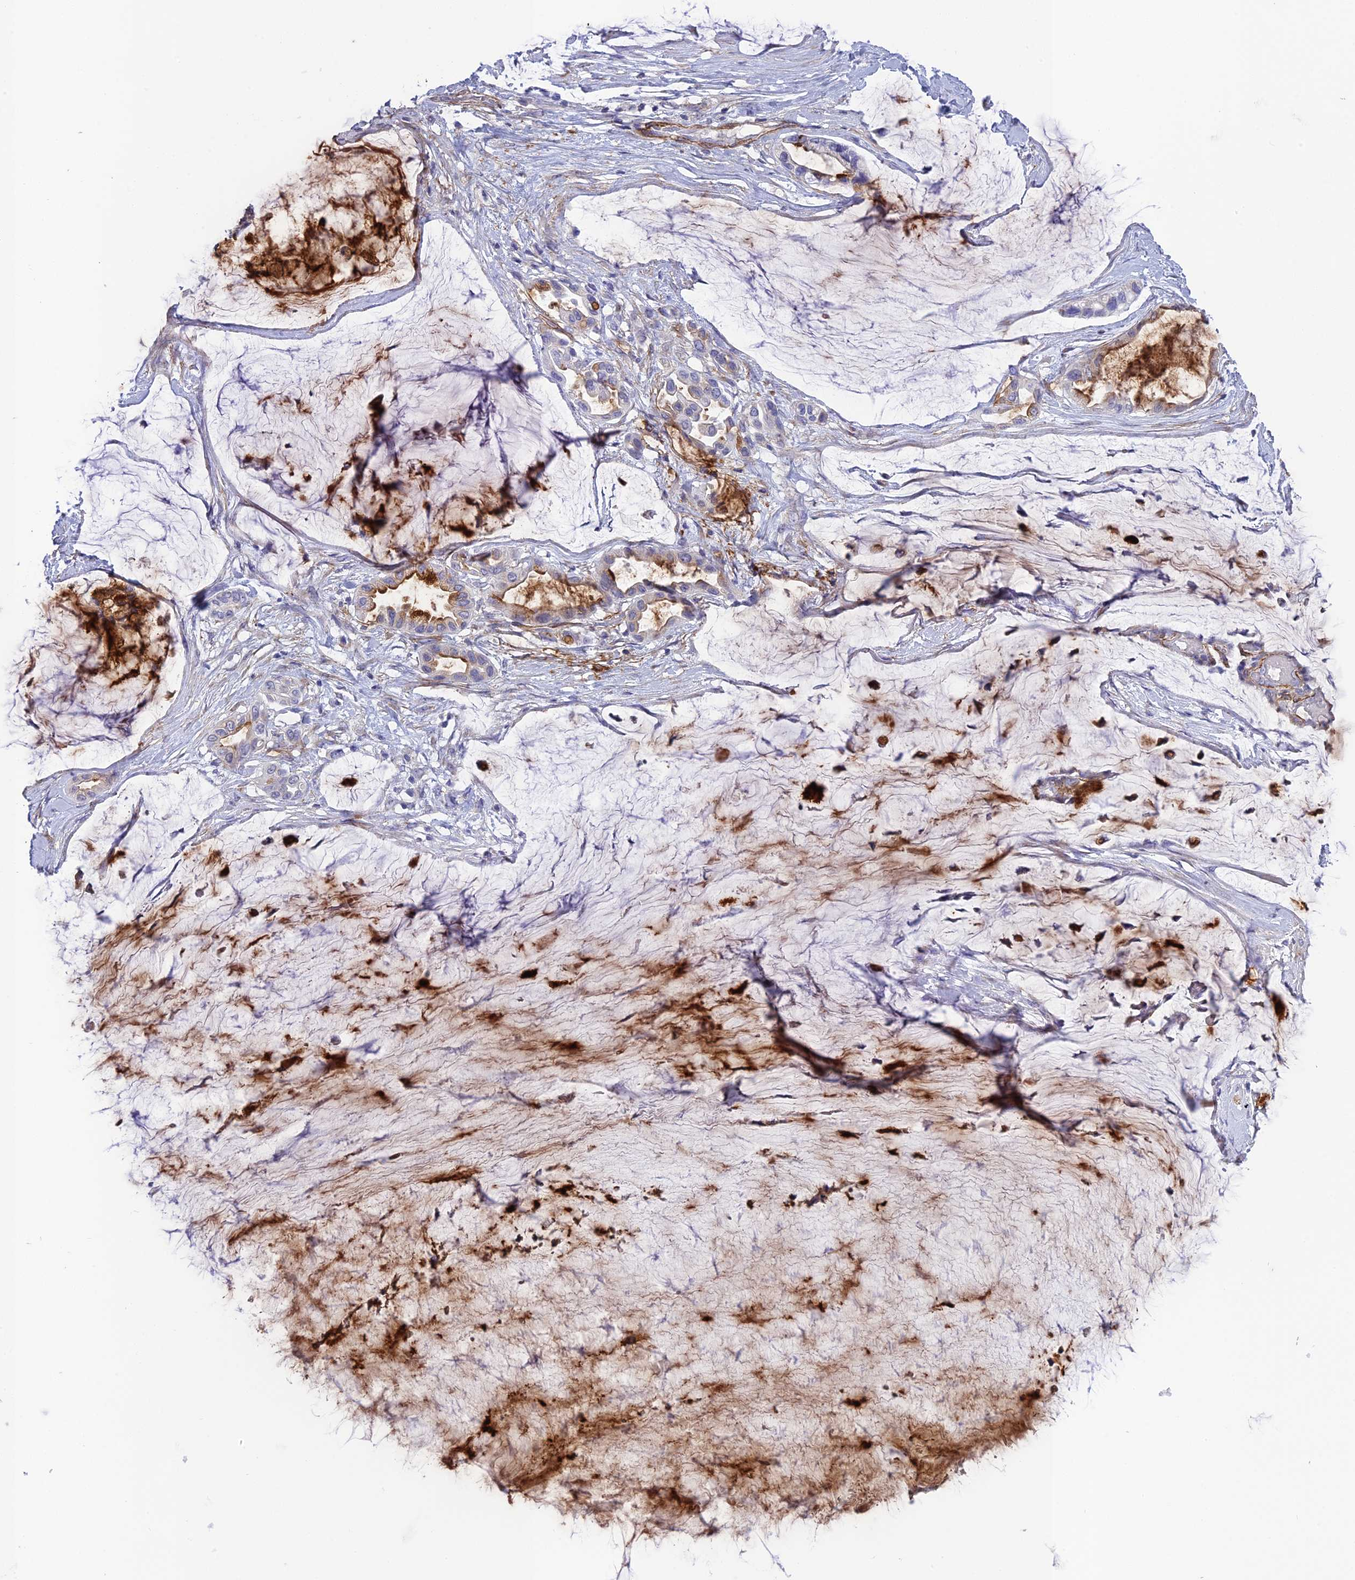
{"staining": {"intensity": "moderate", "quantity": "<25%", "location": "cytoplasmic/membranous"}, "tissue": "ovarian cancer", "cell_type": "Tumor cells", "image_type": "cancer", "snomed": [{"axis": "morphology", "description": "Cystadenocarcinoma, mucinous, NOS"}, {"axis": "topography", "description": "Ovary"}], "caption": "Immunohistochemical staining of mucinous cystadenocarcinoma (ovarian) demonstrates moderate cytoplasmic/membranous protein positivity in about <25% of tumor cells. (DAB = brown stain, brightfield microscopy at high magnification).", "gene": "TNS1", "patient": {"sex": "female", "age": 39}}